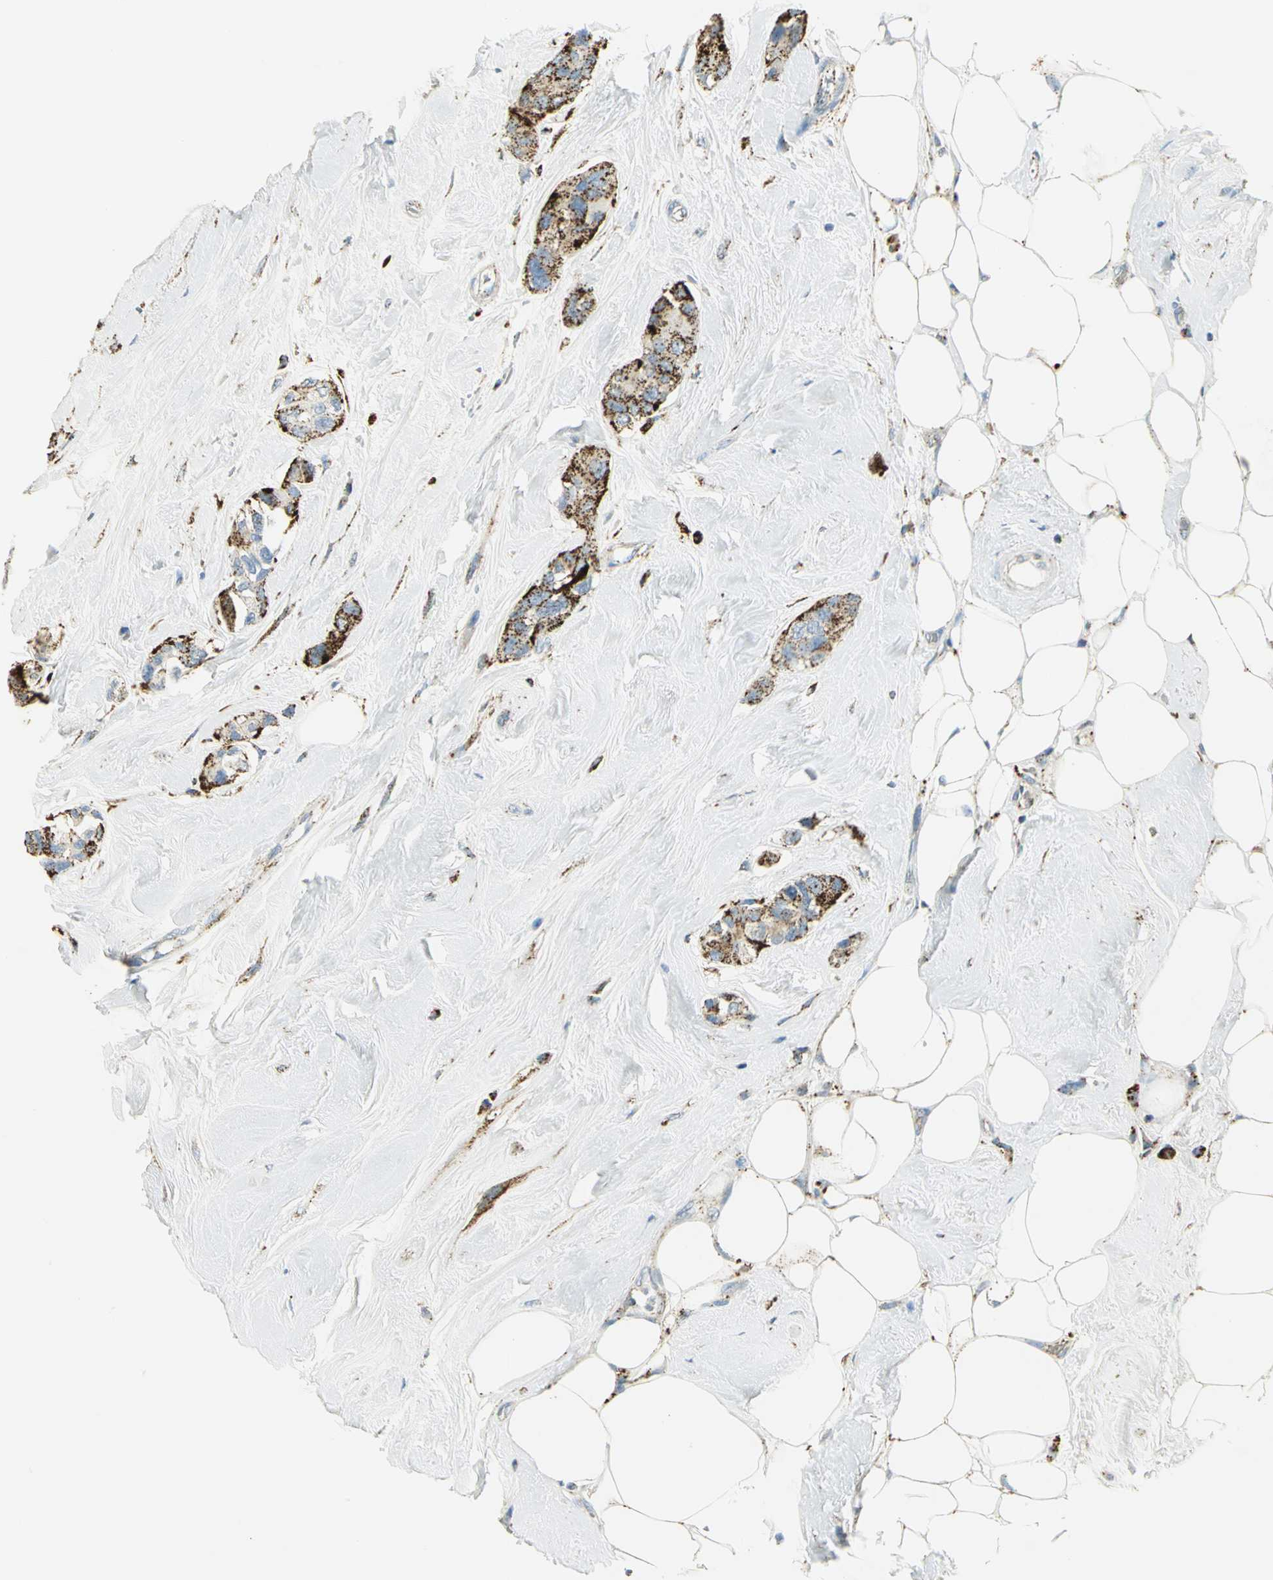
{"staining": {"intensity": "strong", "quantity": ">75%", "location": "cytoplasmic/membranous"}, "tissue": "breast cancer", "cell_type": "Tumor cells", "image_type": "cancer", "snomed": [{"axis": "morphology", "description": "Duct carcinoma"}, {"axis": "topography", "description": "Breast"}], "caption": "About >75% of tumor cells in intraductal carcinoma (breast) display strong cytoplasmic/membranous protein positivity as visualized by brown immunohistochemical staining.", "gene": "ARSA", "patient": {"sex": "female", "age": 51}}